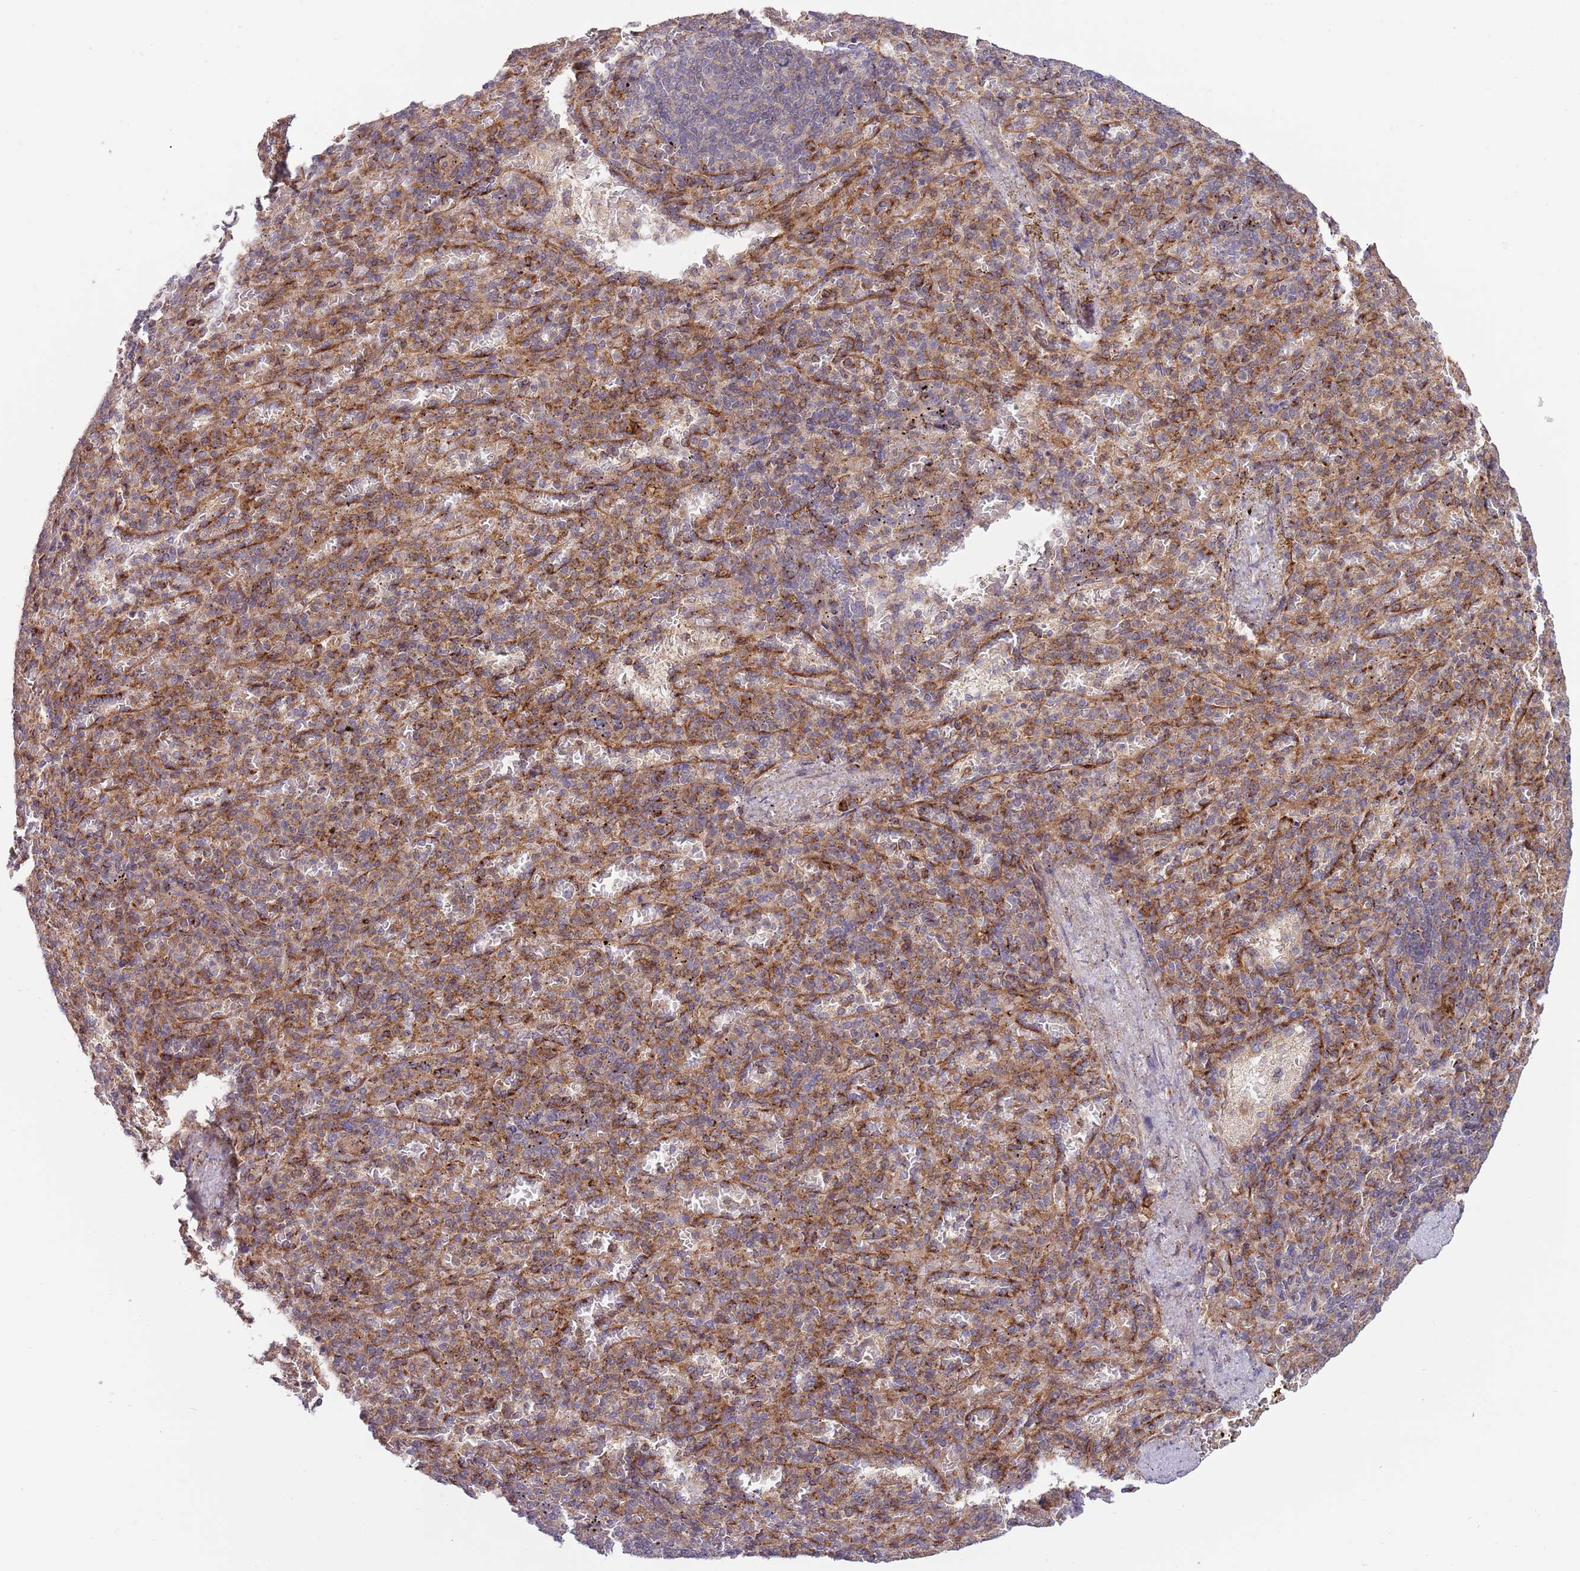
{"staining": {"intensity": "moderate", "quantity": ">75%", "location": "cytoplasmic/membranous"}, "tissue": "spleen", "cell_type": "Cells in red pulp", "image_type": "normal", "snomed": [{"axis": "morphology", "description": "Normal tissue, NOS"}, {"axis": "topography", "description": "Spleen"}], "caption": "A medium amount of moderate cytoplasmic/membranous positivity is identified in approximately >75% of cells in red pulp in unremarkable spleen. The protein of interest is stained brown, and the nuclei are stained in blue (DAB (3,3'-diaminobenzidine) IHC with brightfield microscopy, high magnification).", "gene": "BTBD7", "patient": {"sex": "female", "age": 74}}